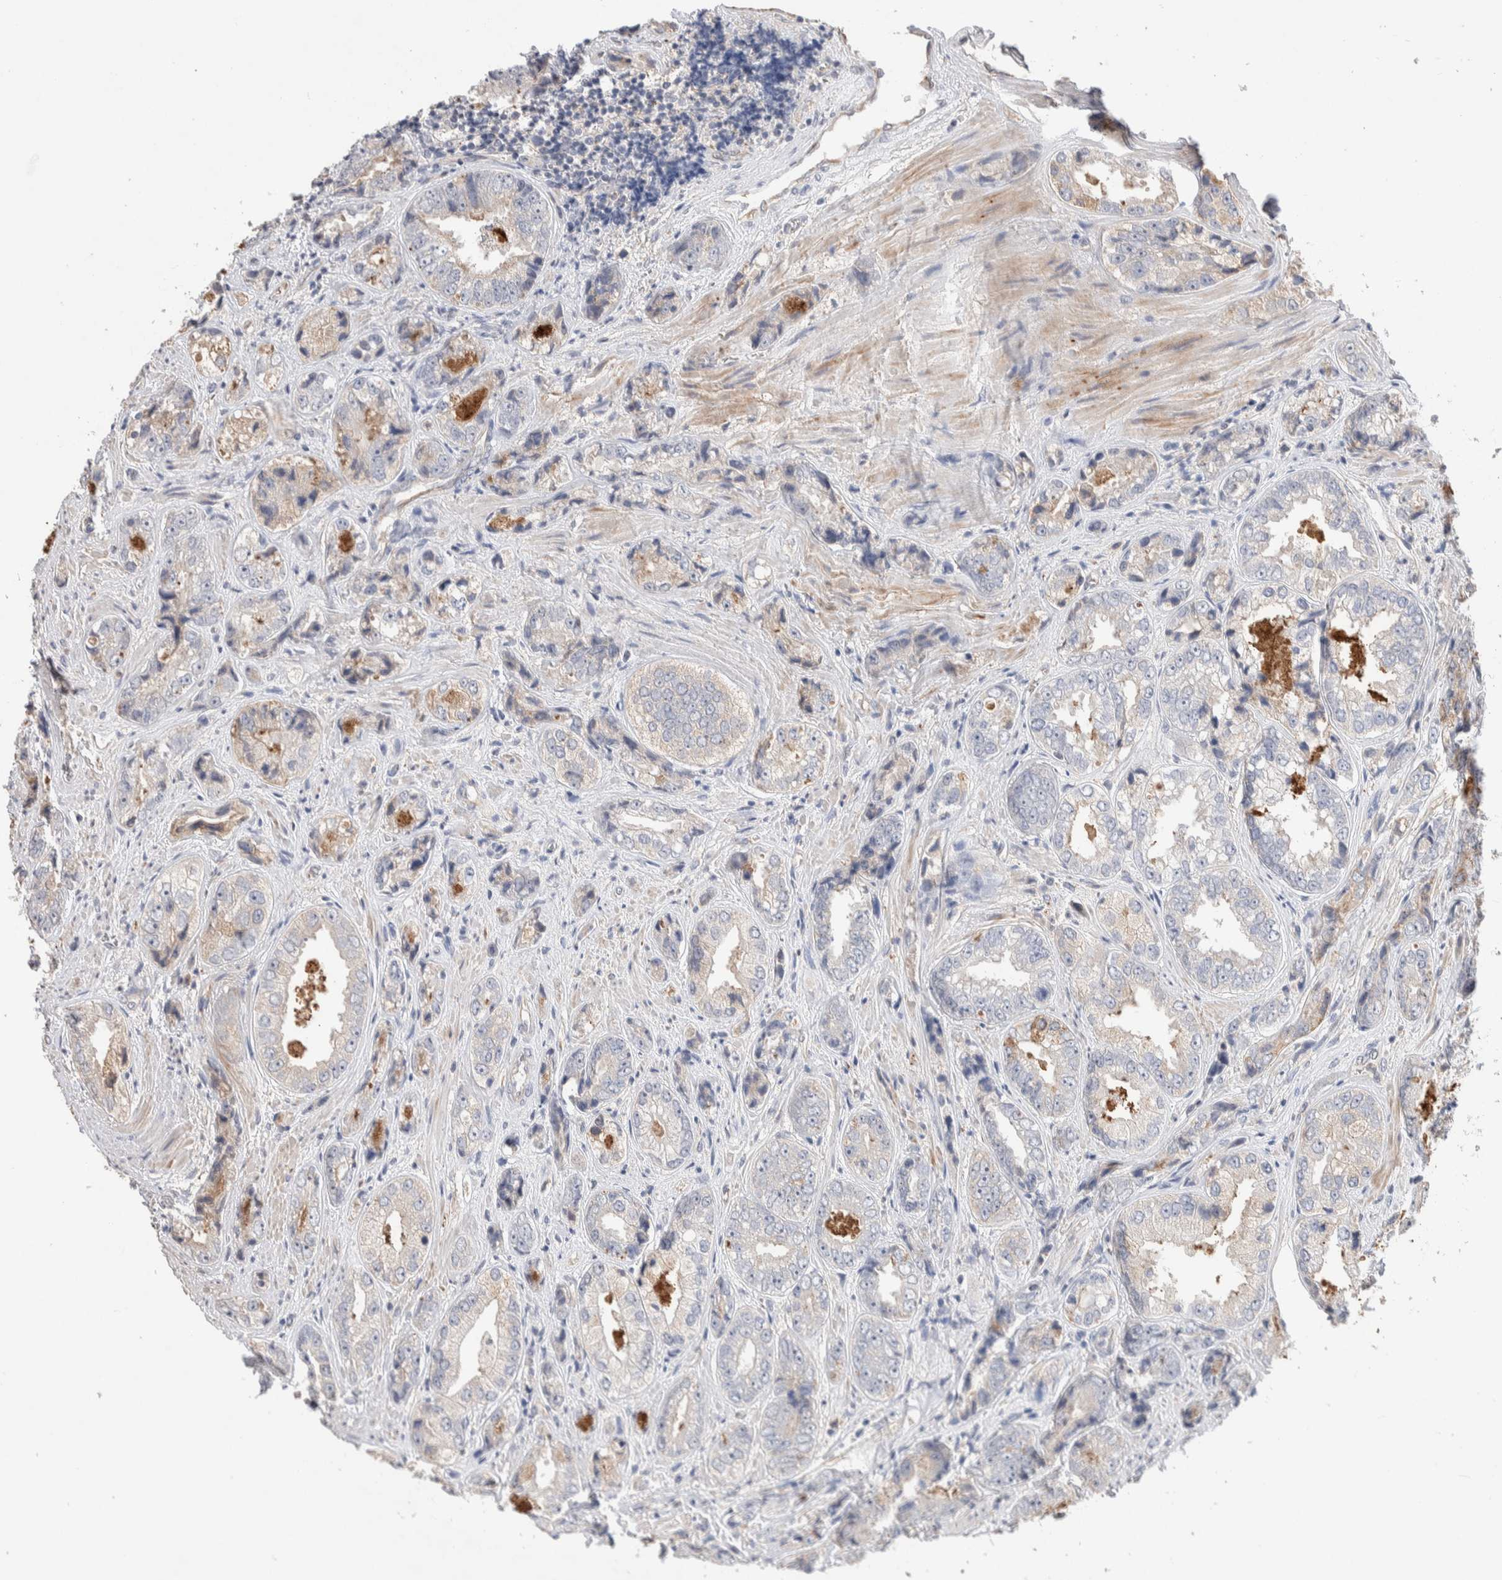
{"staining": {"intensity": "negative", "quantity": "none", "location": "none"}, "tissue": "prostate cancer", "cell_type": "Tumor cells", "image_type": "cancer", "snomed": [{"axis": "morphology", "description": "Adenocarcinoma, High grade"}, {"axis": "topography", "description": "Prostate"}], "caption": "Tumor cells are negative for protein expression in human high-grade adenocarcinoma (prostate).", "gene": "FFAR2", "patient": {"sex": "male", "age": 61}}